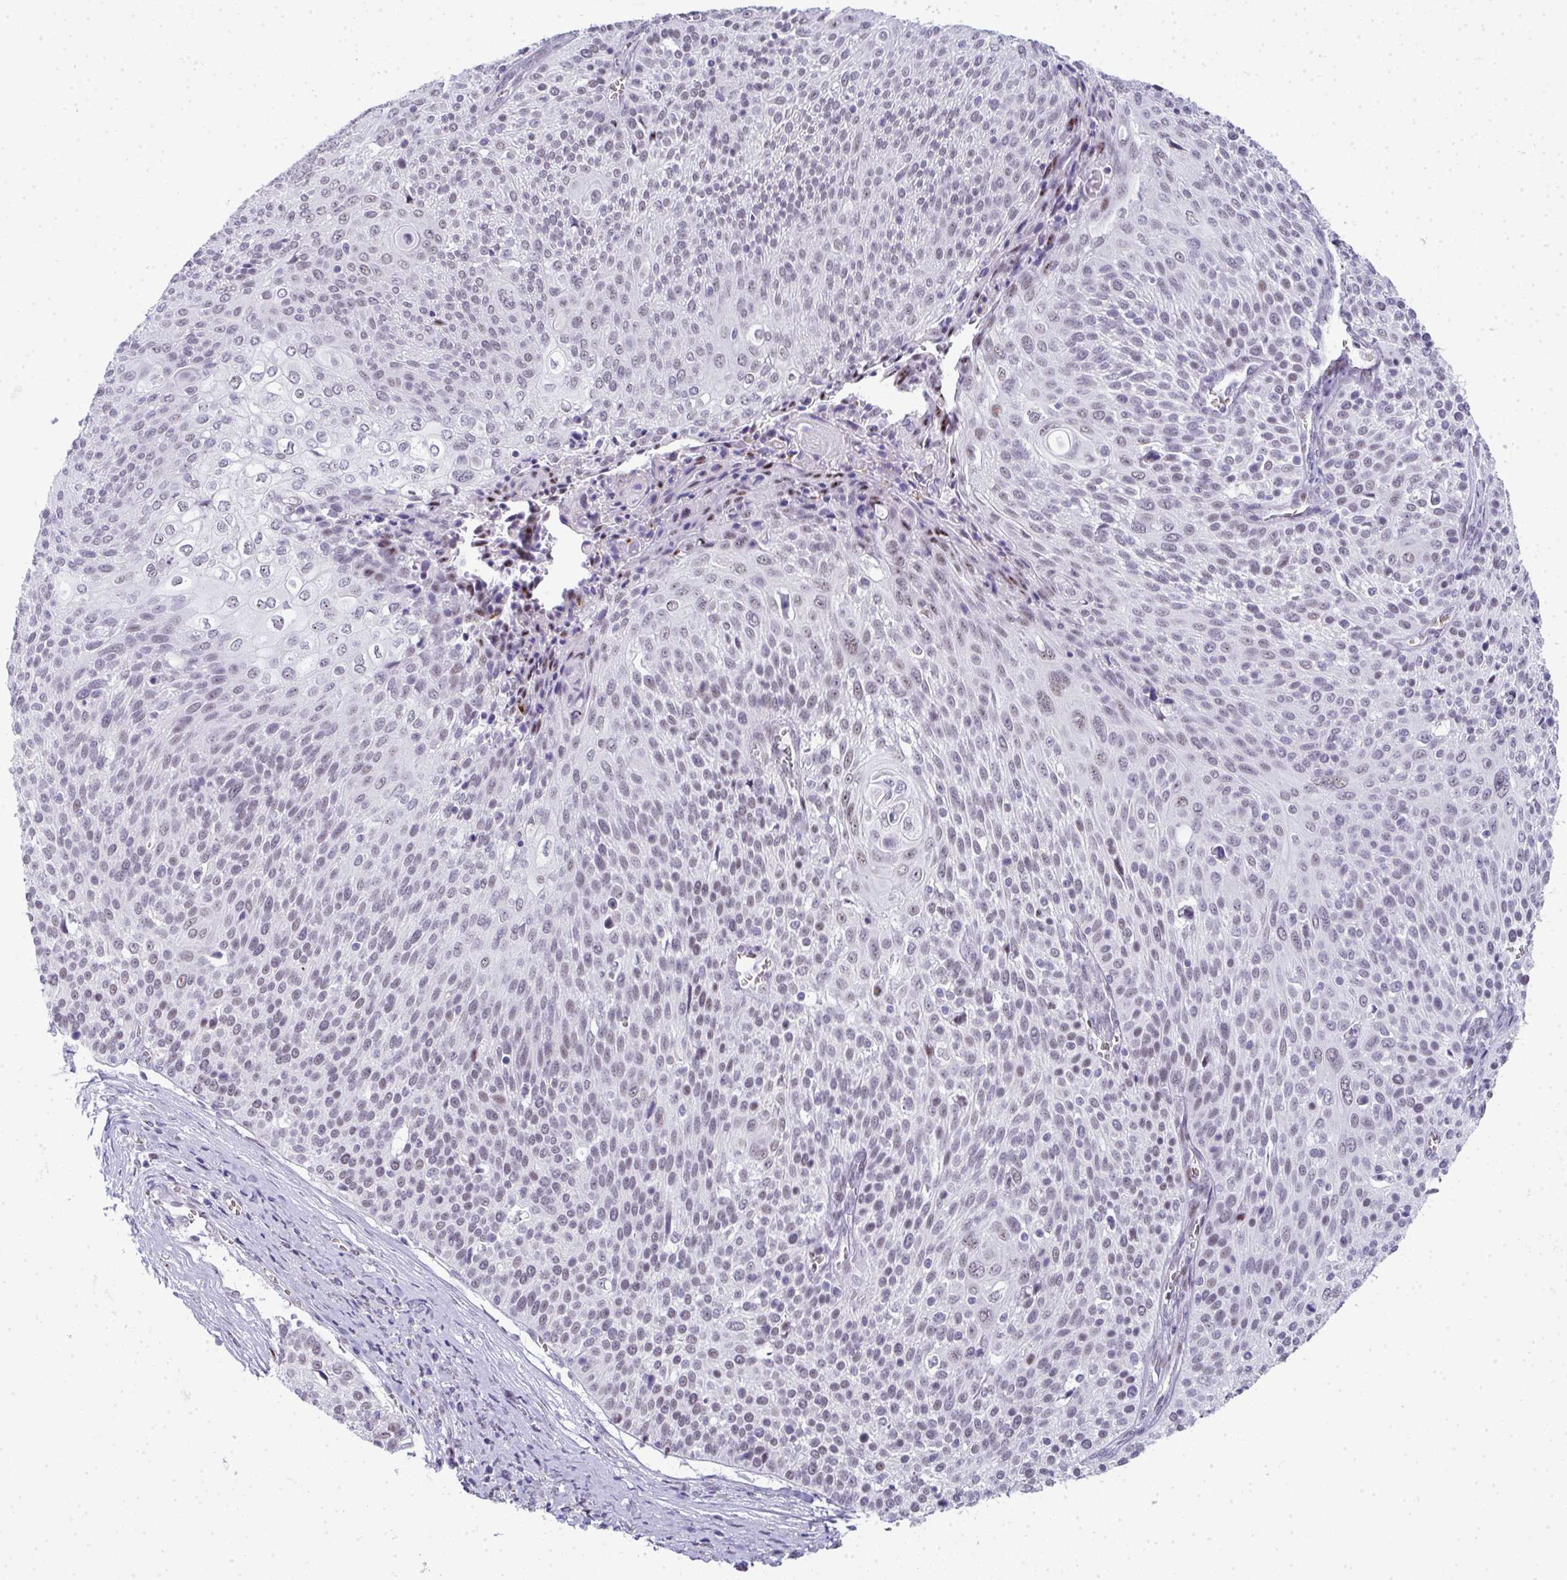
{"staining": {"intensity": "weak", "quantity": "<25%", "location": "nuclear"}, "tissue": "cervical cancer", "cell_type": "Tumor cells", "image_type": "cancer", "snomed": [{"axis": "morphology", "description": "Squamous cell carcinoma, NOS"}, {"axis": "topography", "description": "Cervix"}], "caption": "A high-resolution micrograph shows IHC staining of cervical squamous cell carcinoma, which shows no significant positivity in tumor cells.", "gene": "TNMD", "patient": {"sex": "female", "age": 31}}